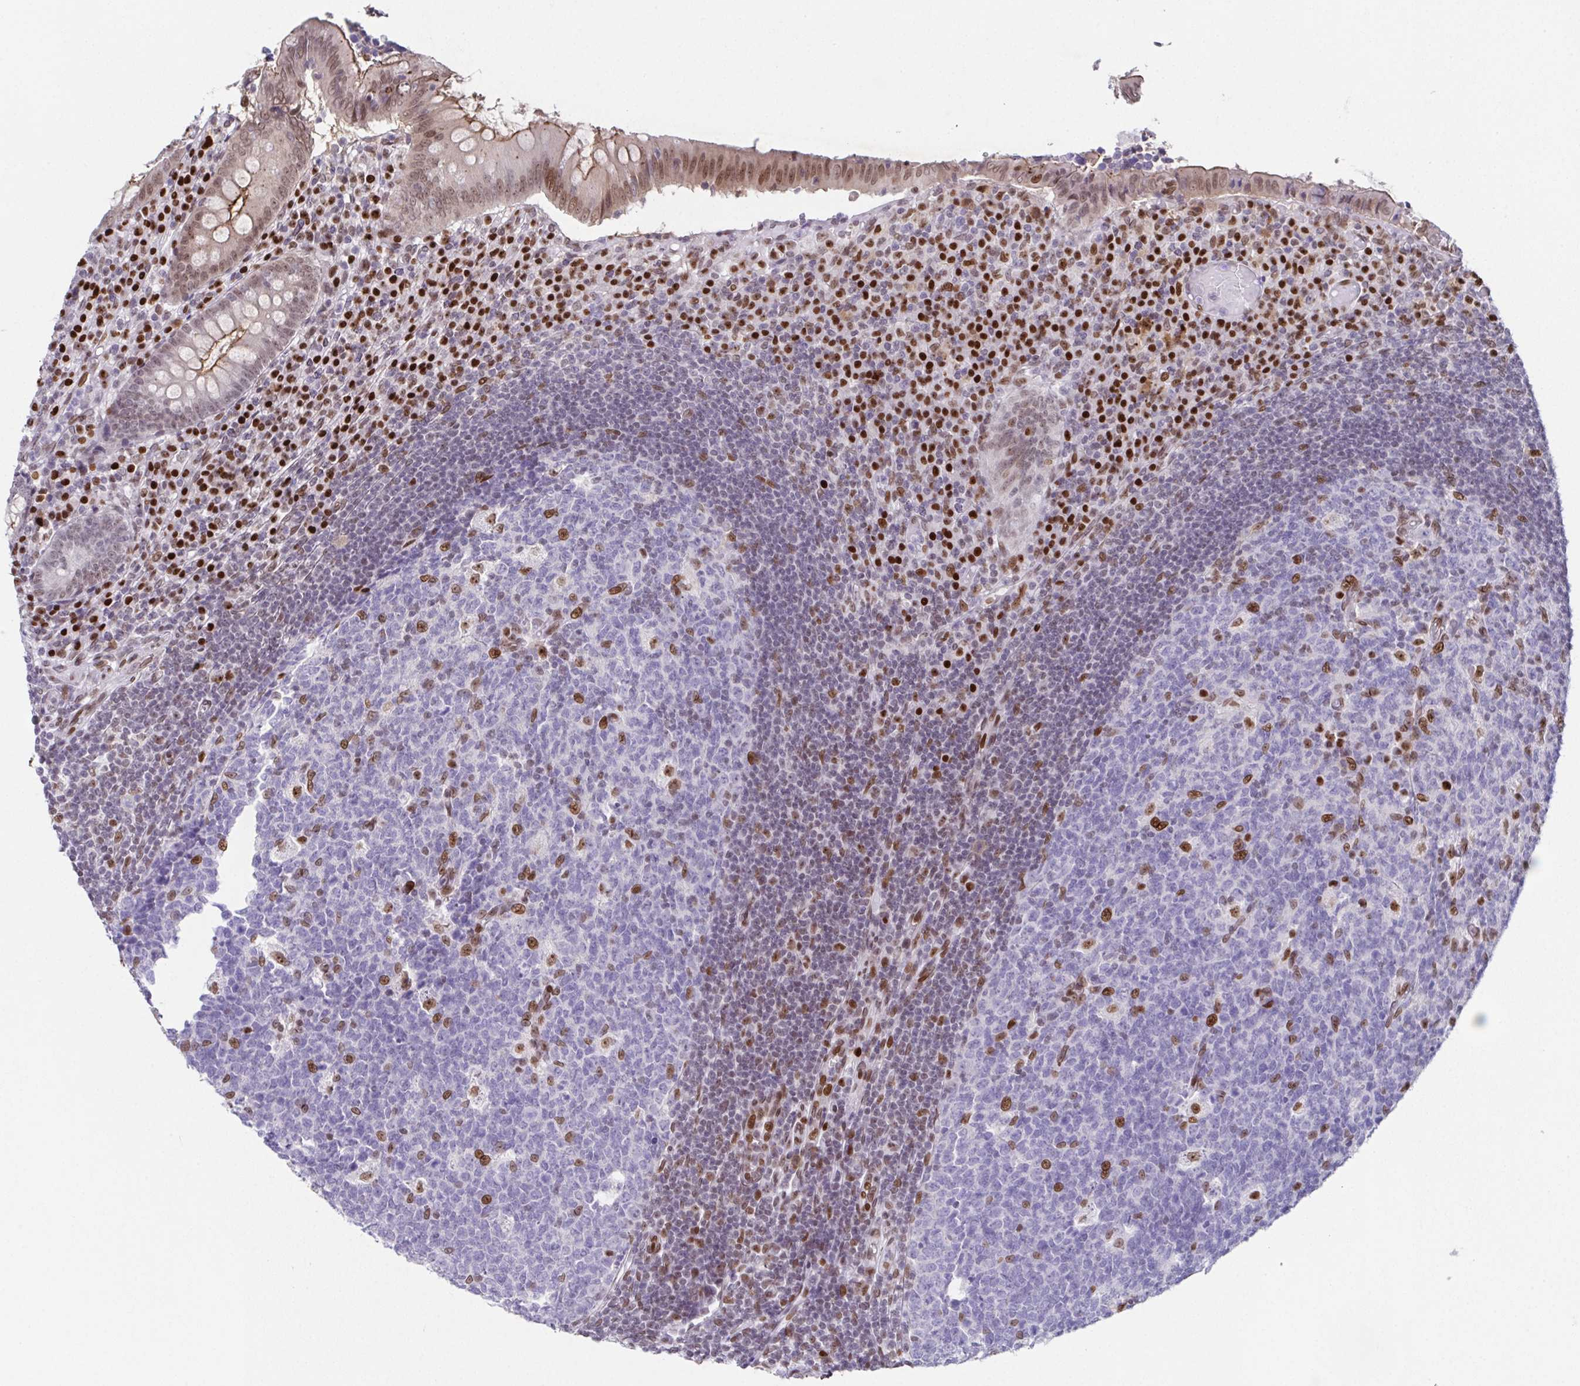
{"staining": {"intensity": "moderate", "quantity": "25%-75%", "location": "cytoplasmic/membranous,nuclear"}, "tissue": "appendix", "cell_type": "Glandular cells", "image_type": "normal", "snomed": [{"axis": "morphology", "description": "Normal tissue, NOS"}, {"axis": "topography", "description": "Appendix"}], "caption": "IHC histopathology image of benign appendix: appendix stained using immunohistochemistry (IHC) demonstrates medium levels of moderate protein expression localized specifically in the cytoplasmic/membranous,nuclear of glandular cells, appearing as a cytoplasmic/membranous,nuclear brown color.", "gene": "RB1", "patient": {"sex": "male", "age": 18}}